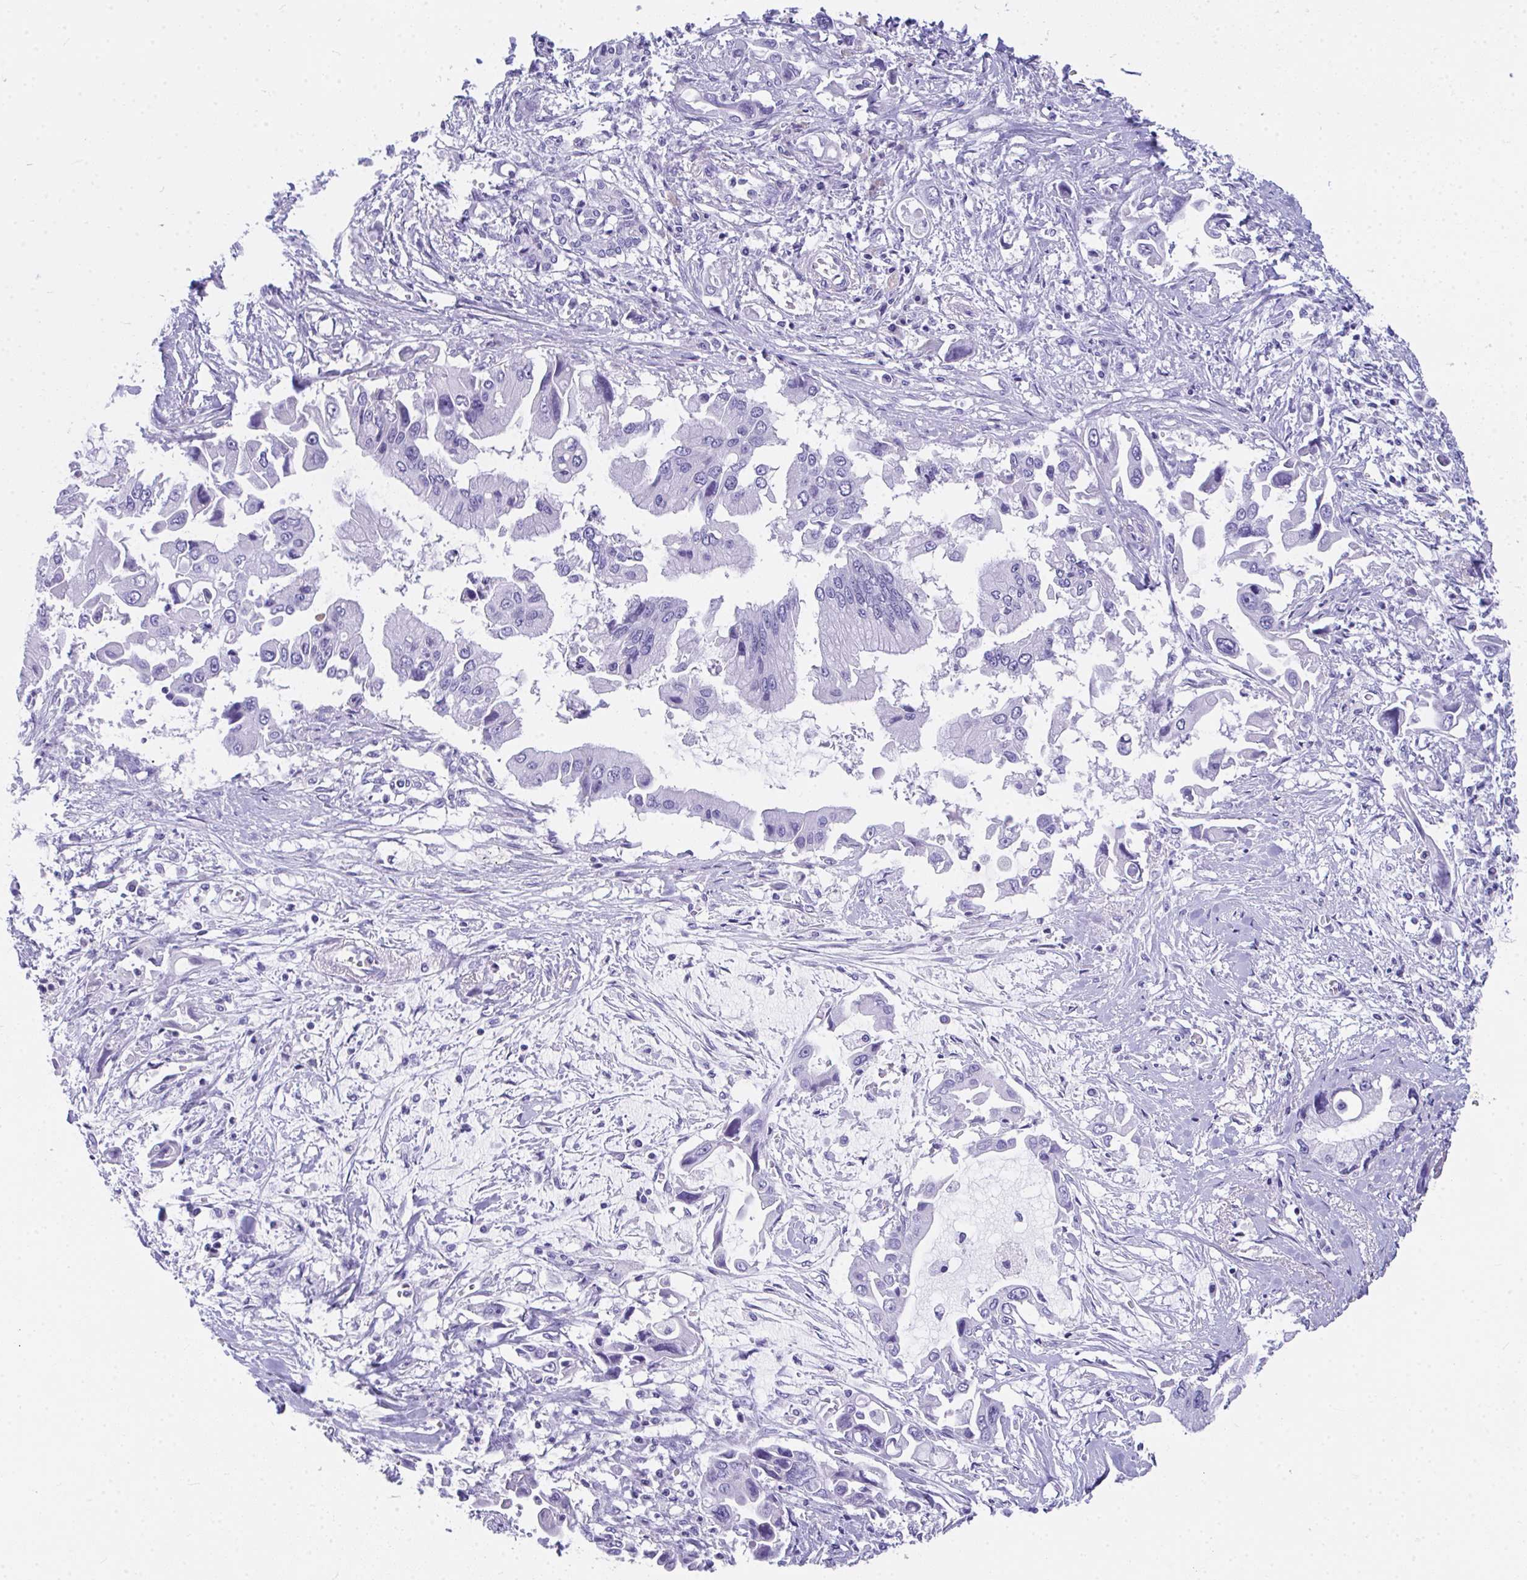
{"staining": {"intensity": "negative", "quantity": "none", "location": "none"}, "tissue": "pancreatic cancer", "cell_type": "Tumor cells", "image_type": "cancer", "snomed": [{"axis": "morphology", "description": "Adenocarcinoma, NOS"}, {"axis": "topography", "description": "Pancreas"}], "caption": "DAB immunohistochemical staining of pancreatic adenocarcinoma shows no significant staining in tumor cells.", "gene": "COA5", "patient": {"sex": "male", "age": 84}}